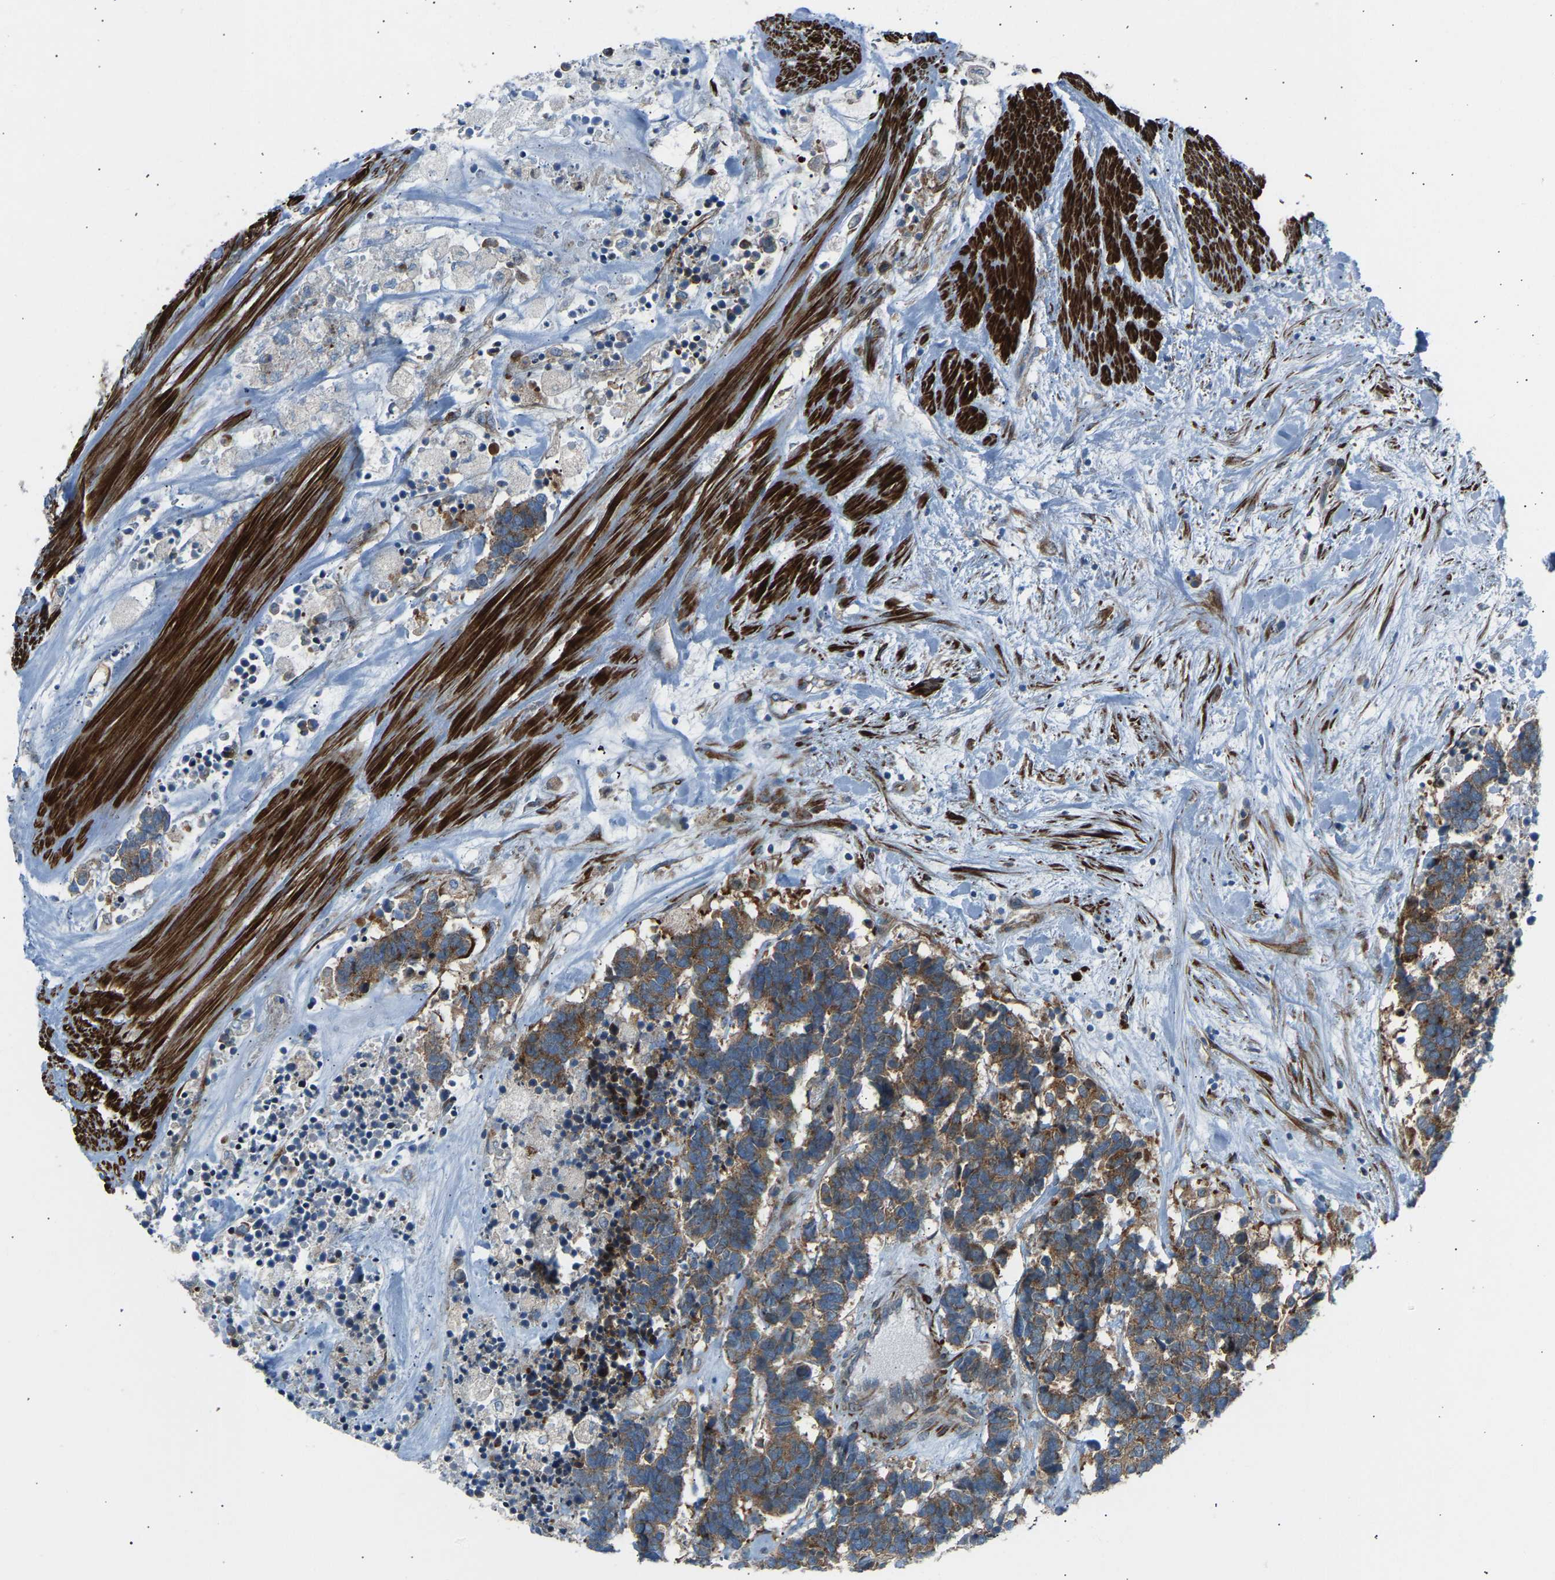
{"staining": {"intensity": "moderate", "quantity": ">75%", "location": "cytoplasmic/membranous"}, "tissue": "carcinoid", "cell_type": "Tumor cells", "image_type": "cancer", "snomed": [{"axis": "morphology", "description": "Carcinoma, NOS"}, {"axis": "morphology", "description": "Carcinoid, malignant, NOS"}, {"axis": "topography", "description": "Urinary bladder"}], "caption": "Carcinoid stained for a protein (brown) displays moderate cytoplasmic/membranous positive staining in approximately >75% of tumor cells.", "gene": "VPS41", "patient": {"sex": "male", "age": 57}}